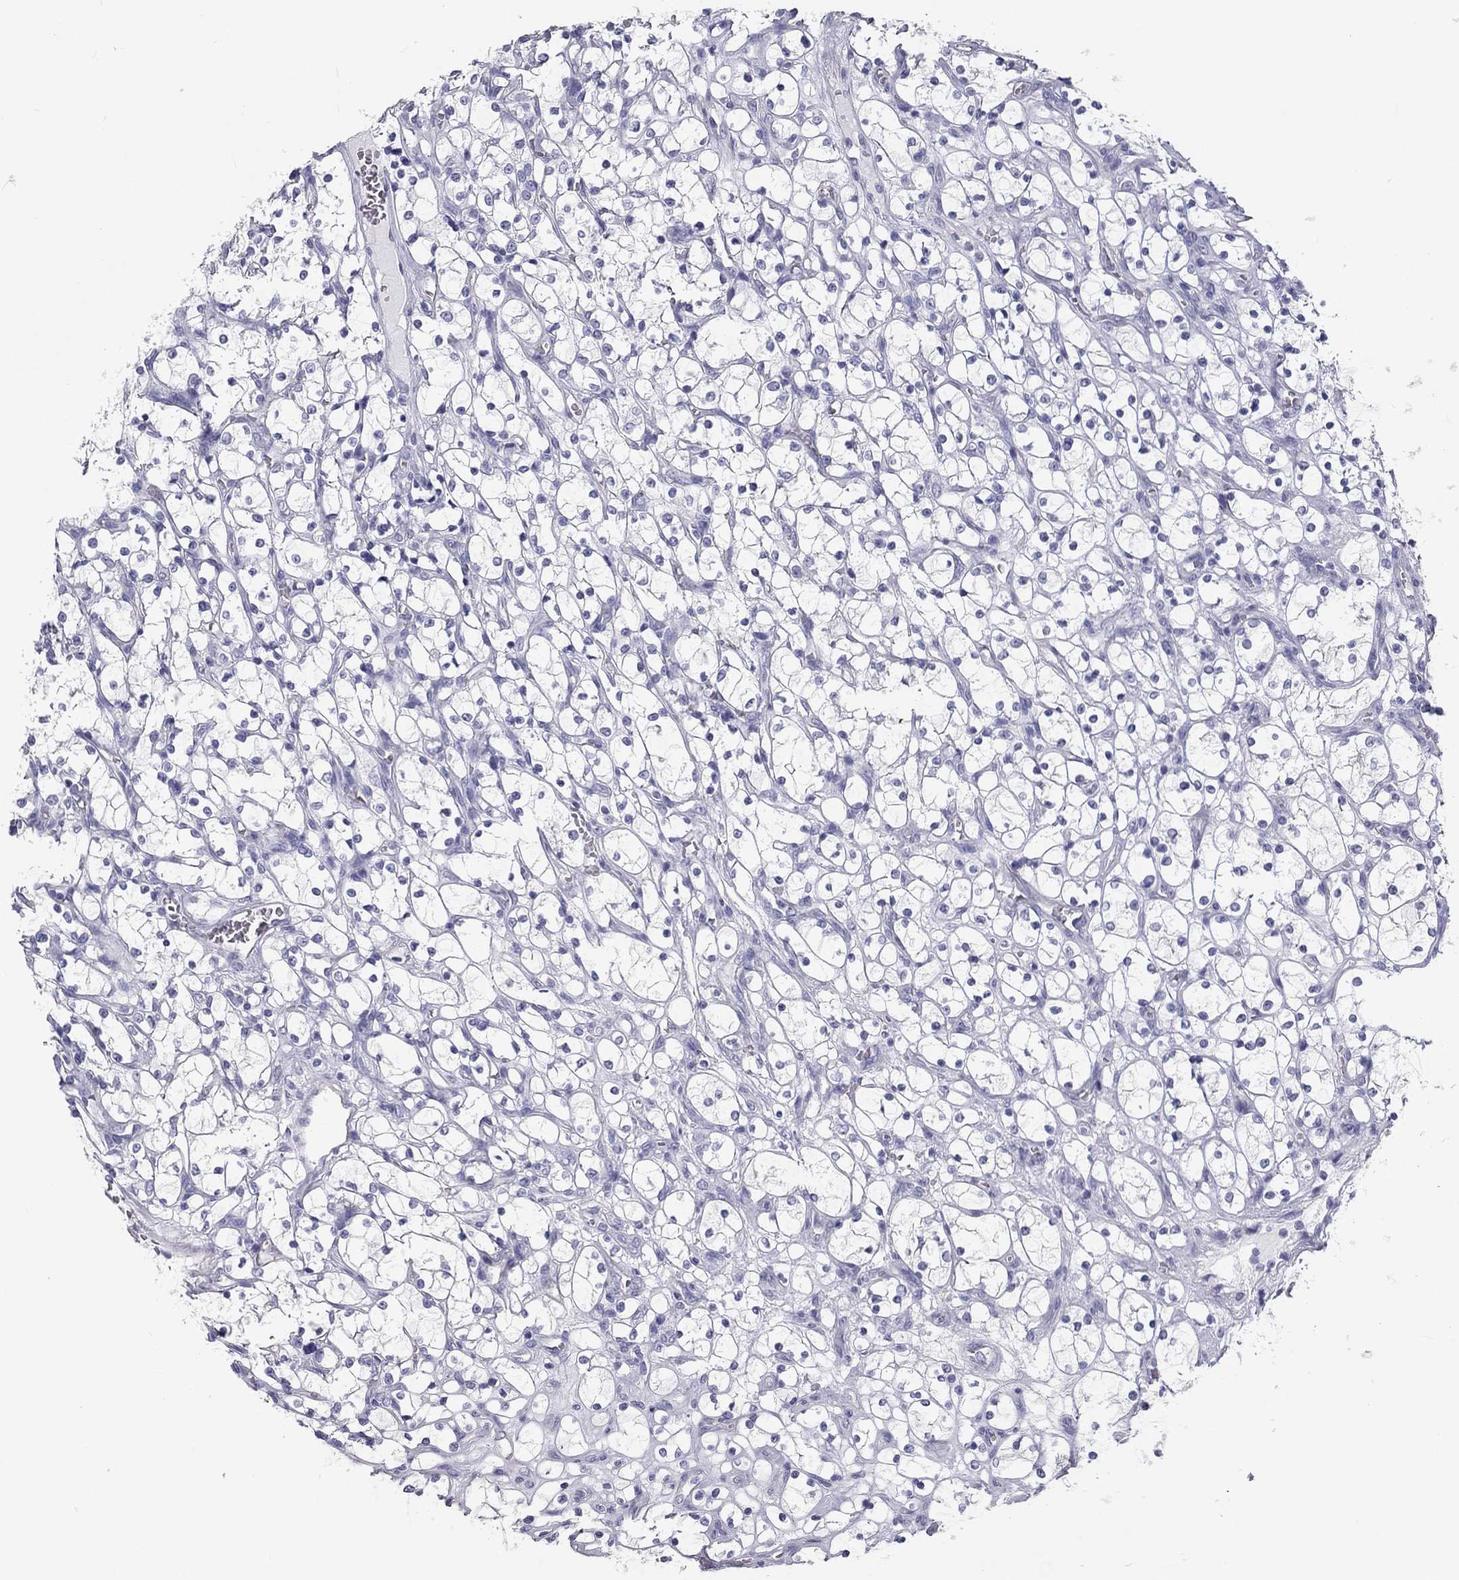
{"staining": {"intensity": "negative", "quantity": "none", "location": "none"}, "tissue": "renal cancer", "cell_type": "Tumor cells", "image_type": "cancer", "snomed": [{"axis": "morphology", "description": "Adenocarcinoma, NOS"}, {"axis": "topography", "description": "Kidney"}], "caption": "A high-resolution histopathology image shows IHC staining of adenocarcinoma (renal), which shows no significant positivity in tumor cells. (Stains: DAB (3,3'-diaminobenzidine) immunohistochemistry (IHC) with hematoxylin counter stain, Microscopy: brightfield microscopy at high magnification).", "gene": "DNALI1", "patient": {"sex": "female", "age": 69}}